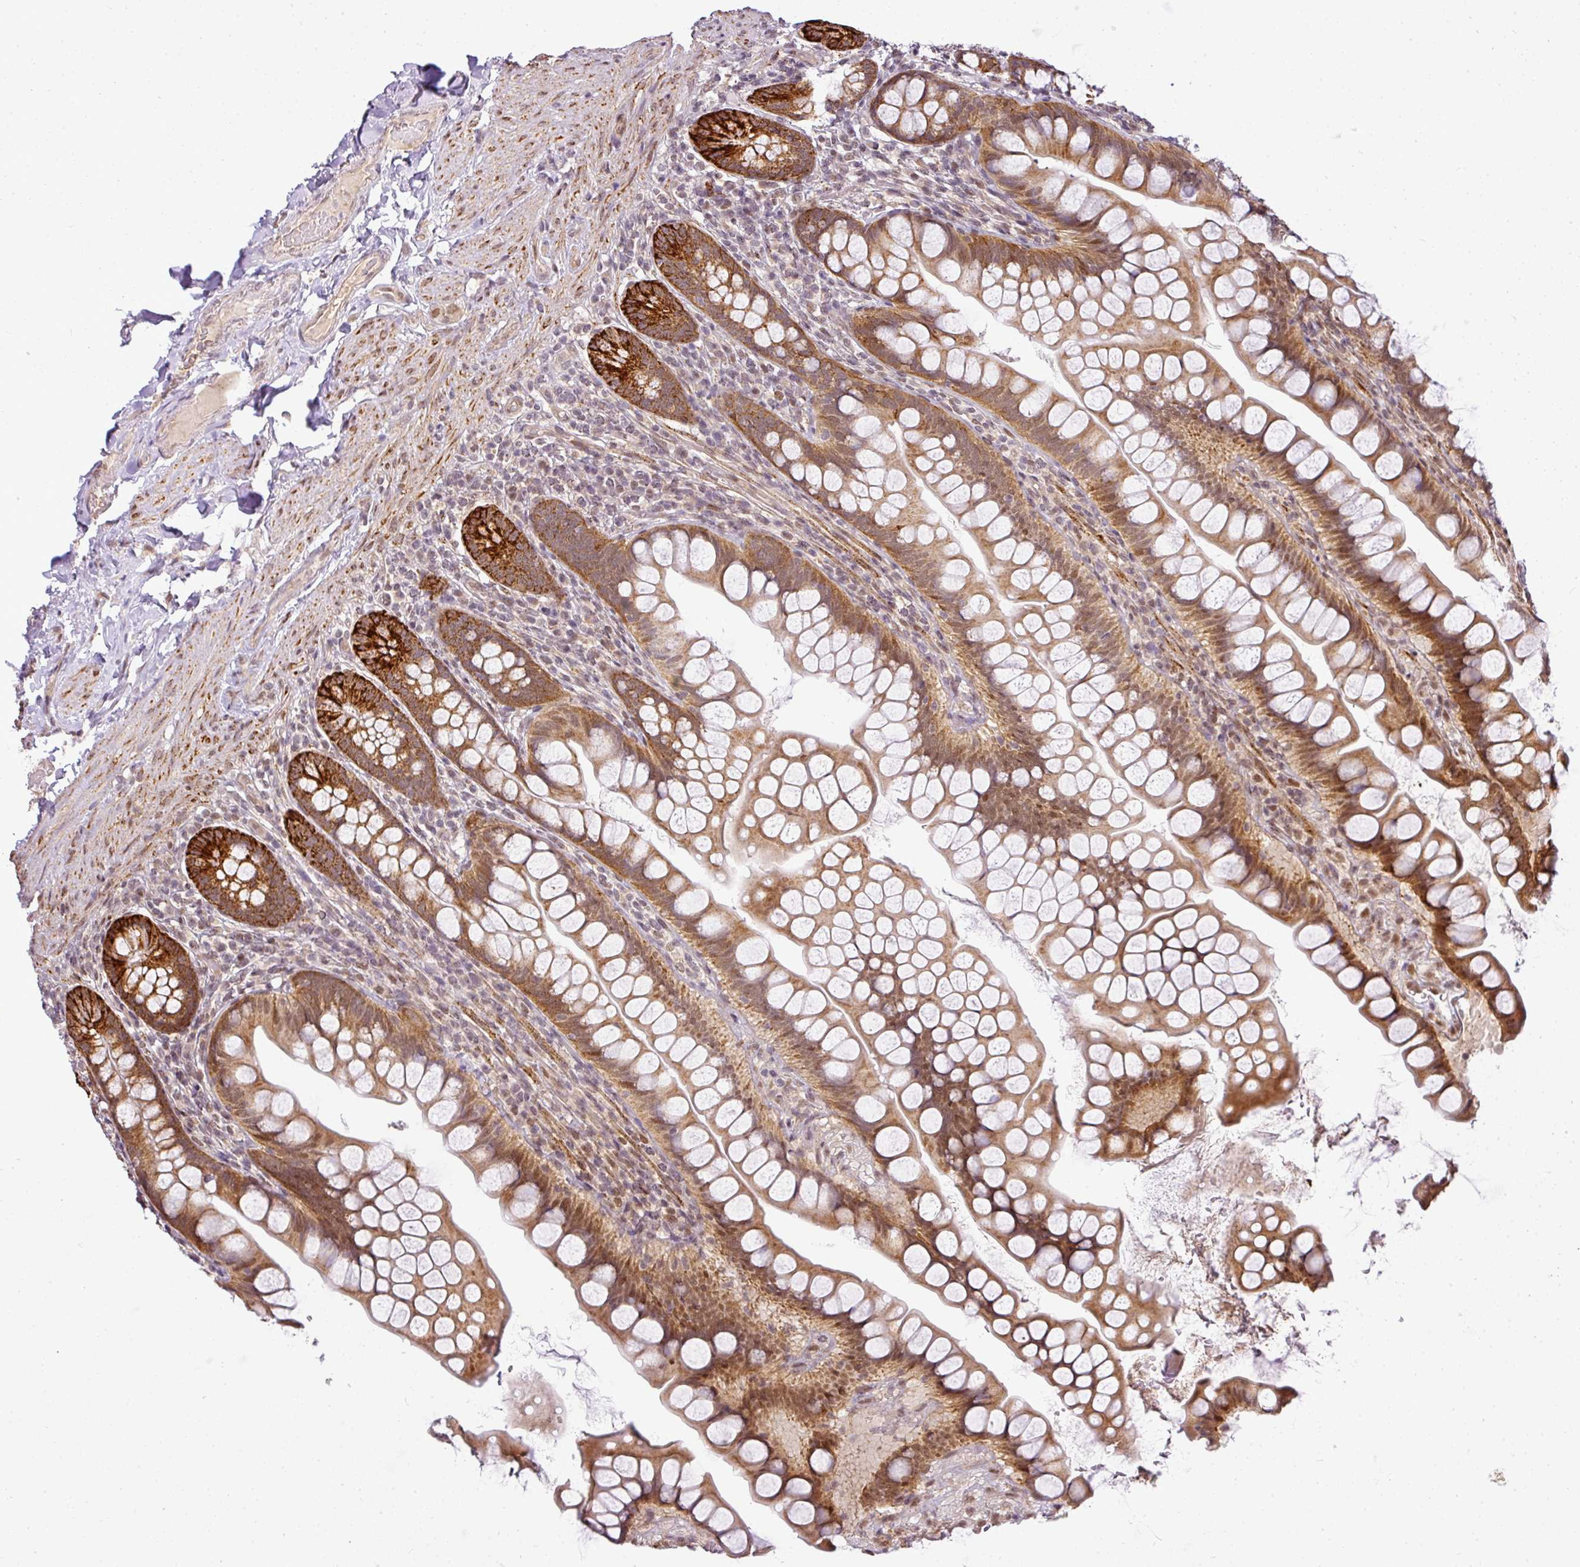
{"staining": {"intensity": "strong", "quantity": ">75%", "location": "cytoplasmic/membranous,nuclear"}, "tissue": "small intestine", "cell_type": "Glandular cells", "image_type": "normal", "snomed": [{"axis": "morphology", "description": "Normal tissue, NOS"}, {"axis": "topography", "description": "Small intestine"}], "caption": "Immunohistochemical staining of benign small intestine displays >75% levels of strong cytoplasmic/membranous,nuclear protein staining in about >75% of glandular cells.", "gene": "C1orf226", "patient": {"sex": "male", "age": 70}}